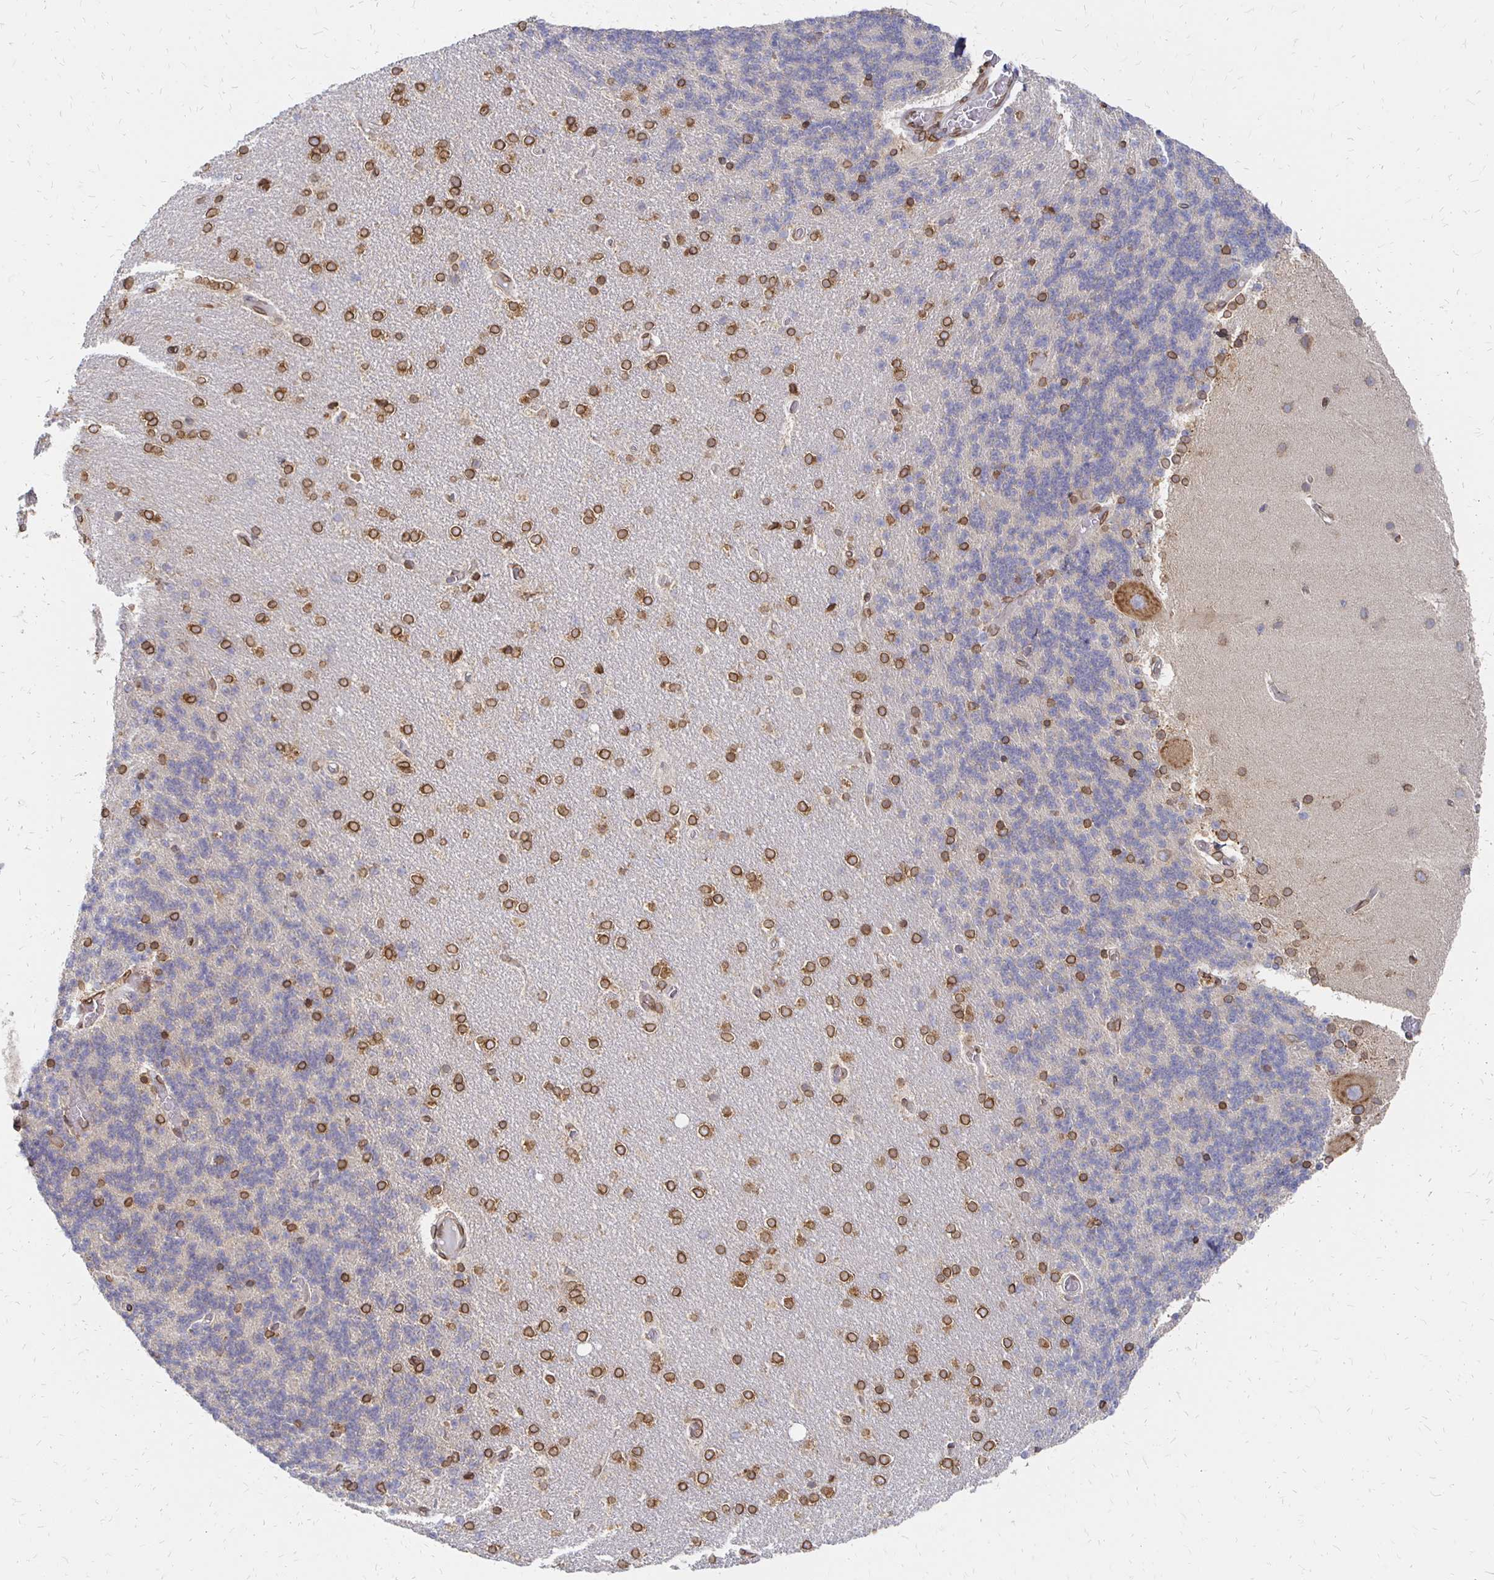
{"staining": {"intensity": "negative", "quantity": "none", "location": "none"}, "tissue": "cerebellum", "cell_type": "Cells in granular layer", "image_type": "normal", "snomed": [{"axis": "morphology", "description": "Normal tissue, NOS"}, {"axis": "topography", "description": "Cerebellum"}], "caption": "Cerebellum stained for a protein using IHC demonstrates no staining cells in granular layer.", "gene": "PELI3", "patient": {"sex": "female", "age": 54}}